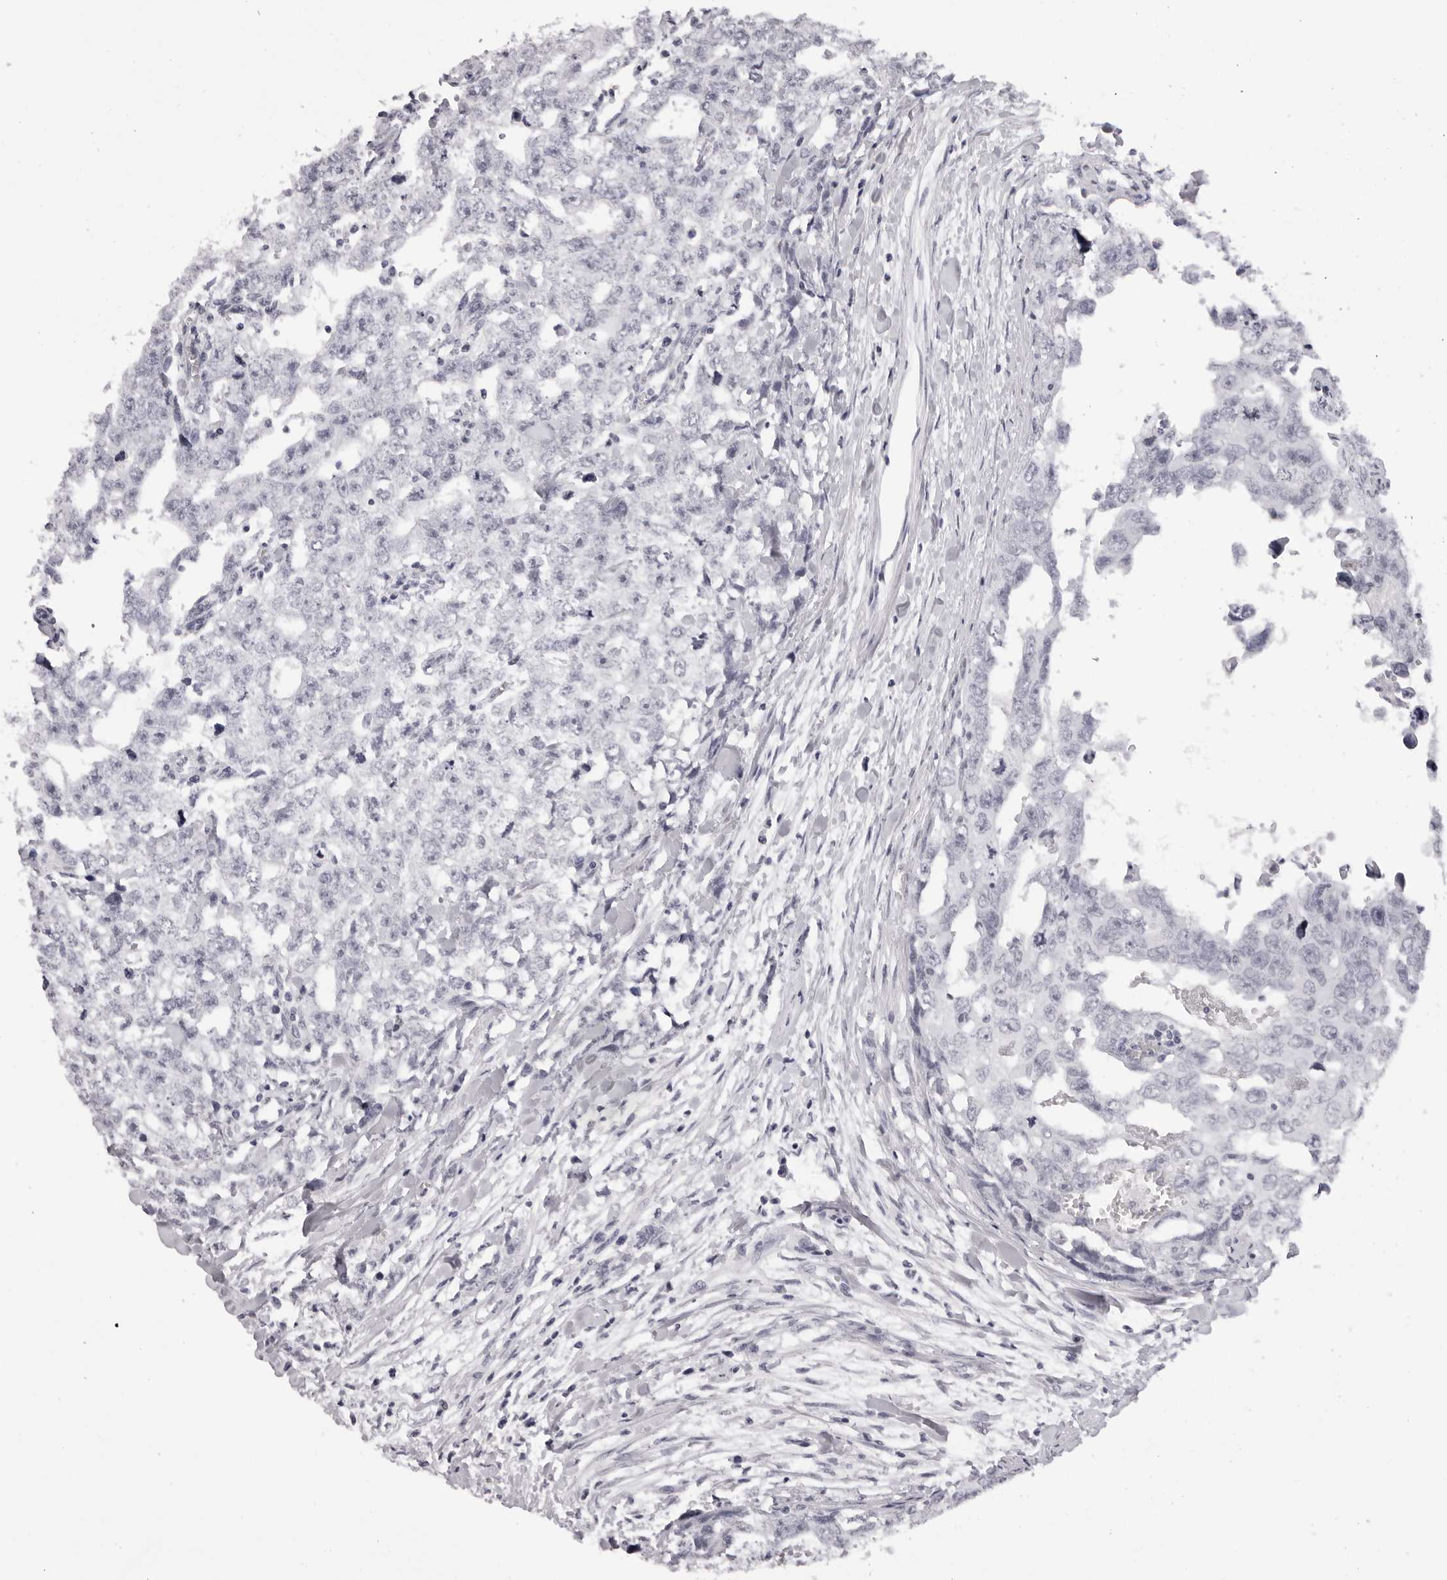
{"staining": {"intensity": "negative", "quantity": "none", "location": "none"}, "tissue": "testis cancer", "cell_type": "Tumor cells", "image_type": "cancer", "snomed": [{"axis": "morphology", "description": "Carcinoma, Embryonal, NOS"}, {"axis": "topography", "description": "Testis"}], "caption": "This is a image of IHC staining of testis cancer, which shows no positivity in tumor cells.", "gene": "MAFK", "patient": {"sex": "male", "age": 28}}